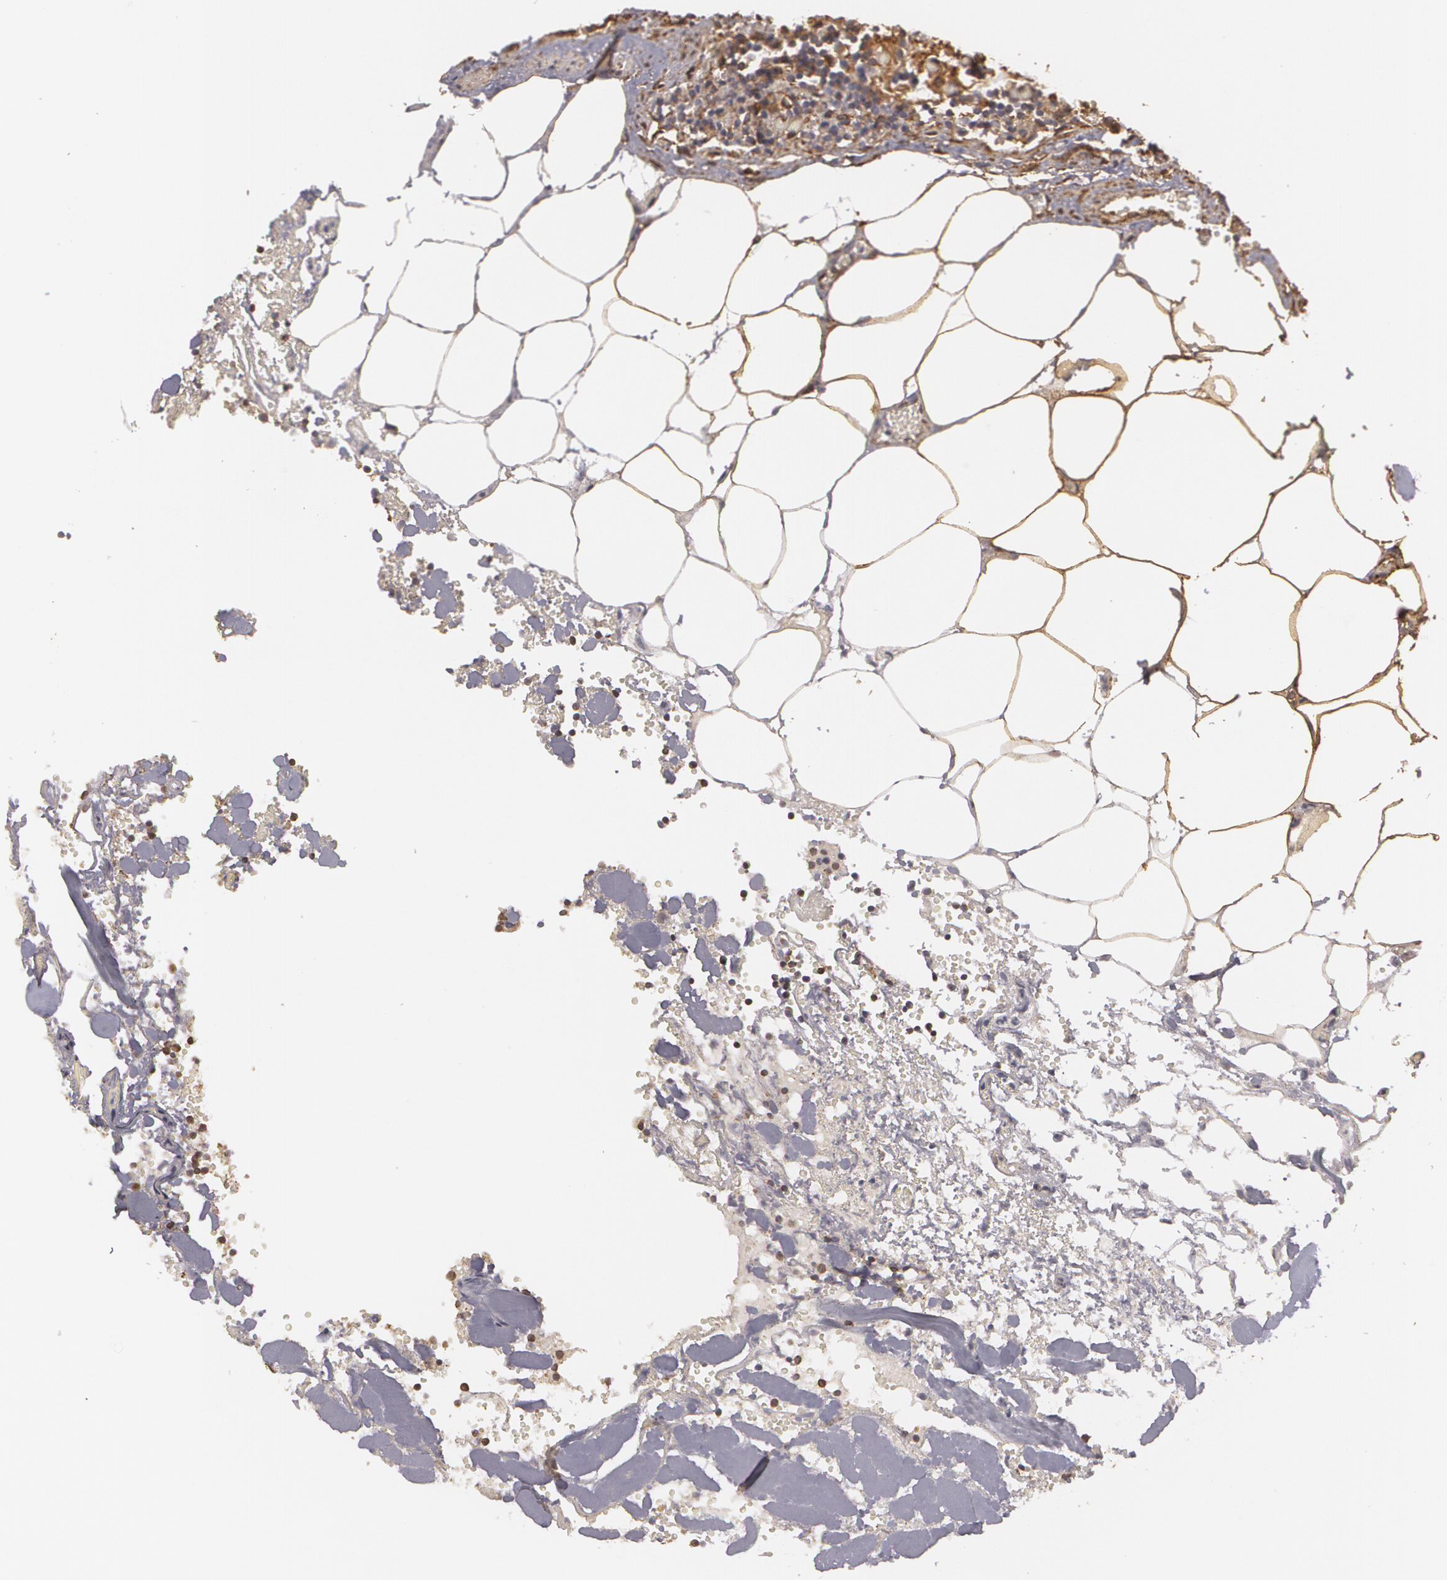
{"staining": {"intensity": "moderate", "quantity": "25%-75%", "location": "cytoplasmic/membranous"}, "tissue": "lymph node", "cell_type": "Germinal center cells", "image_type": "normal", "snomed": [{"axis": "morphology", "description": "Normal tissue, NOS"}, {"axis": "topography", "description": "Lymph node"}], "caption": "This photomicrograph exhibits immunohistochemistry staining of unremarkable human lymph node, with medium moderate cytoplasmic/membranous staining in about 25%-75% of germinal center cells.", "gene": "CYB5R3", "patient": {"sex": "male", "age": 58}}